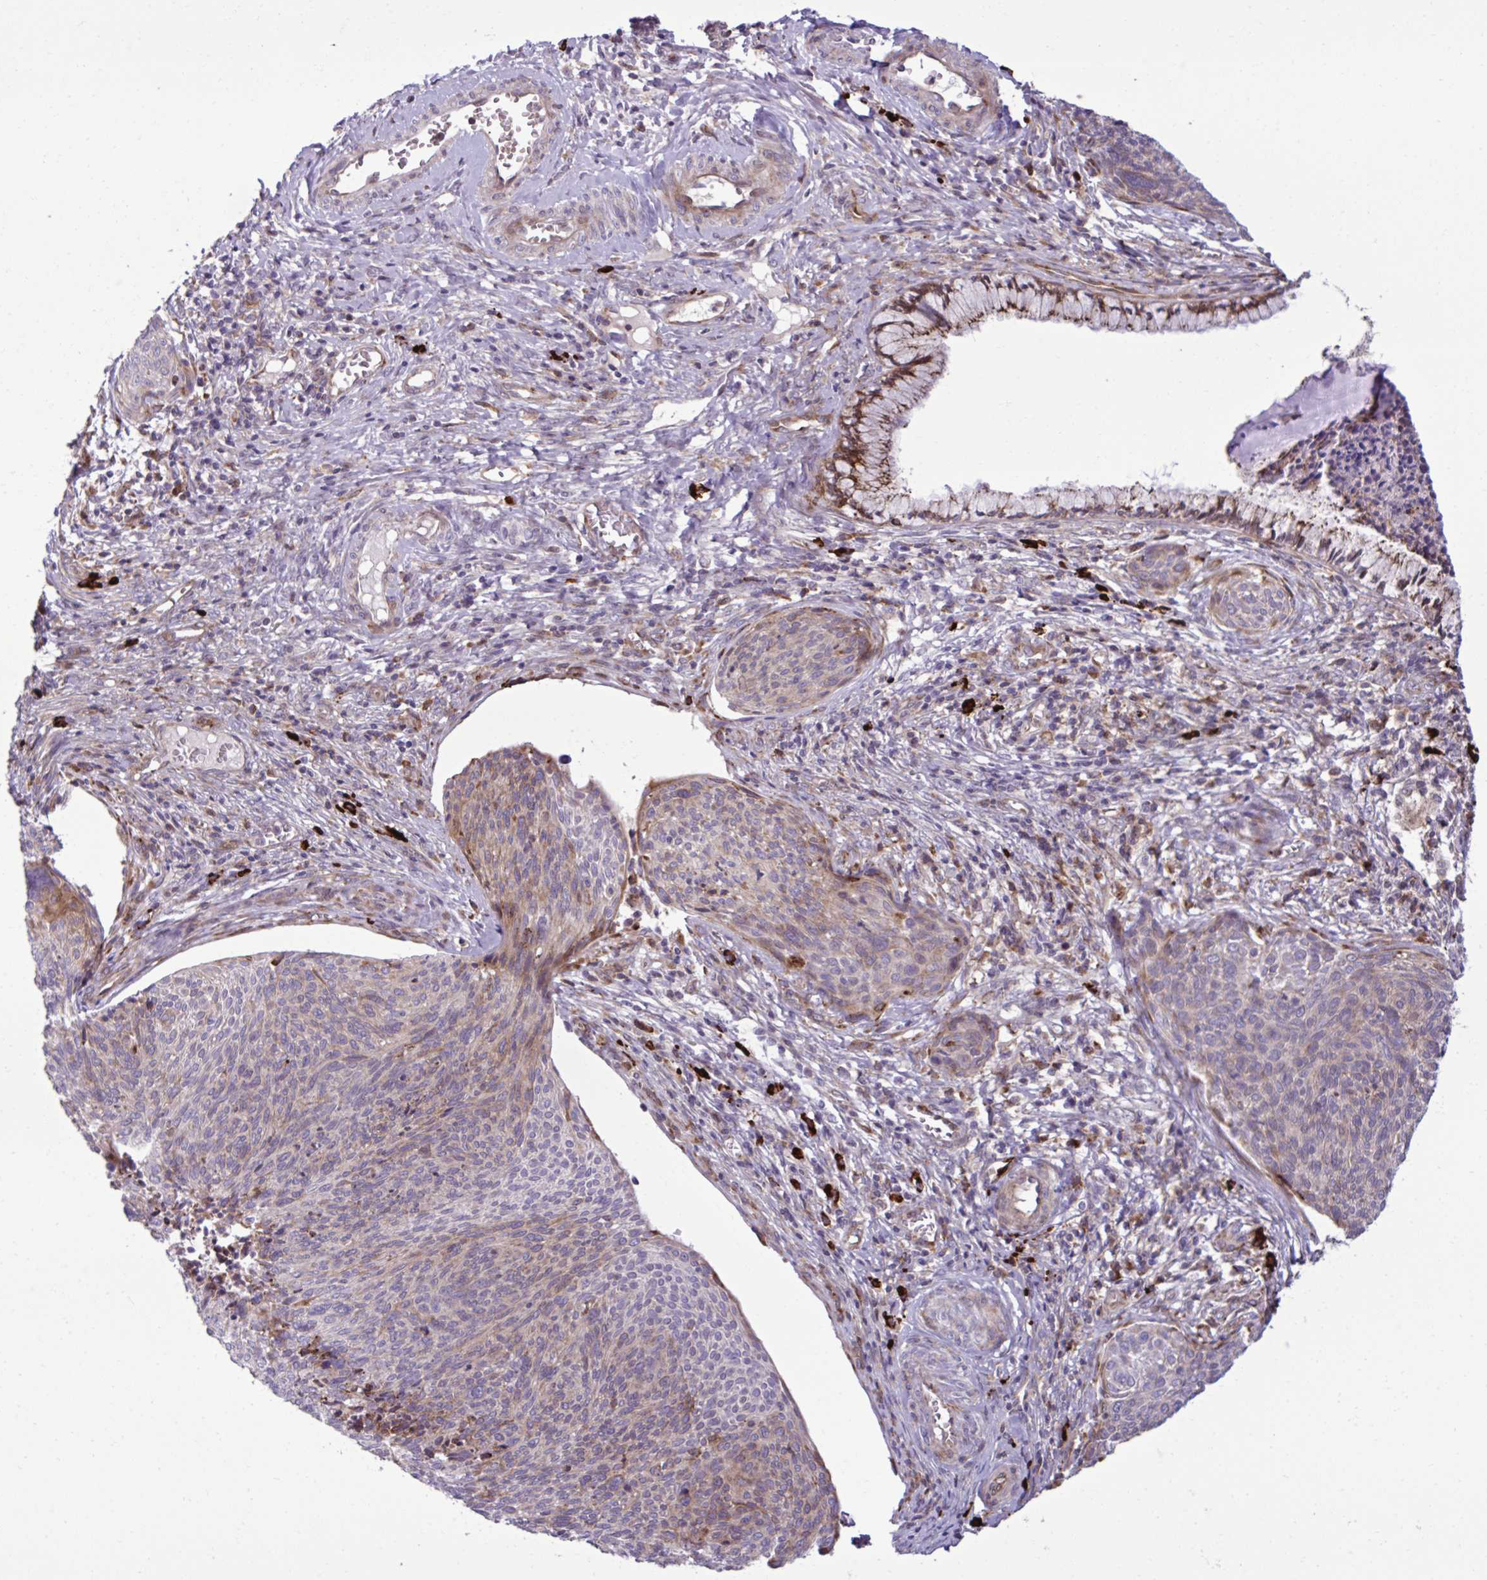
{"staining": {"intensity": "moderate", "quantity": "<25%", "location": "cytoplasmic/membranous"}, "tissue": "cervical cancer", "cell_type": "Tumor cells", "image_type": "cancer", "snomed": [{"axis": "morphology", "description": "Squamous cell carcinoma, NOS"}, {"axis": "topography", "description": "Cervix"}], "caption": "Immunohistochemical staining of human cervical cancer (squamous cell carcinoma) shows low levels of moderate cytoplasmic/membranous protein staining in about <25% of tumor cells.", "gene": "LIMS1", "patient": {"sex": "female", "age": 49}}